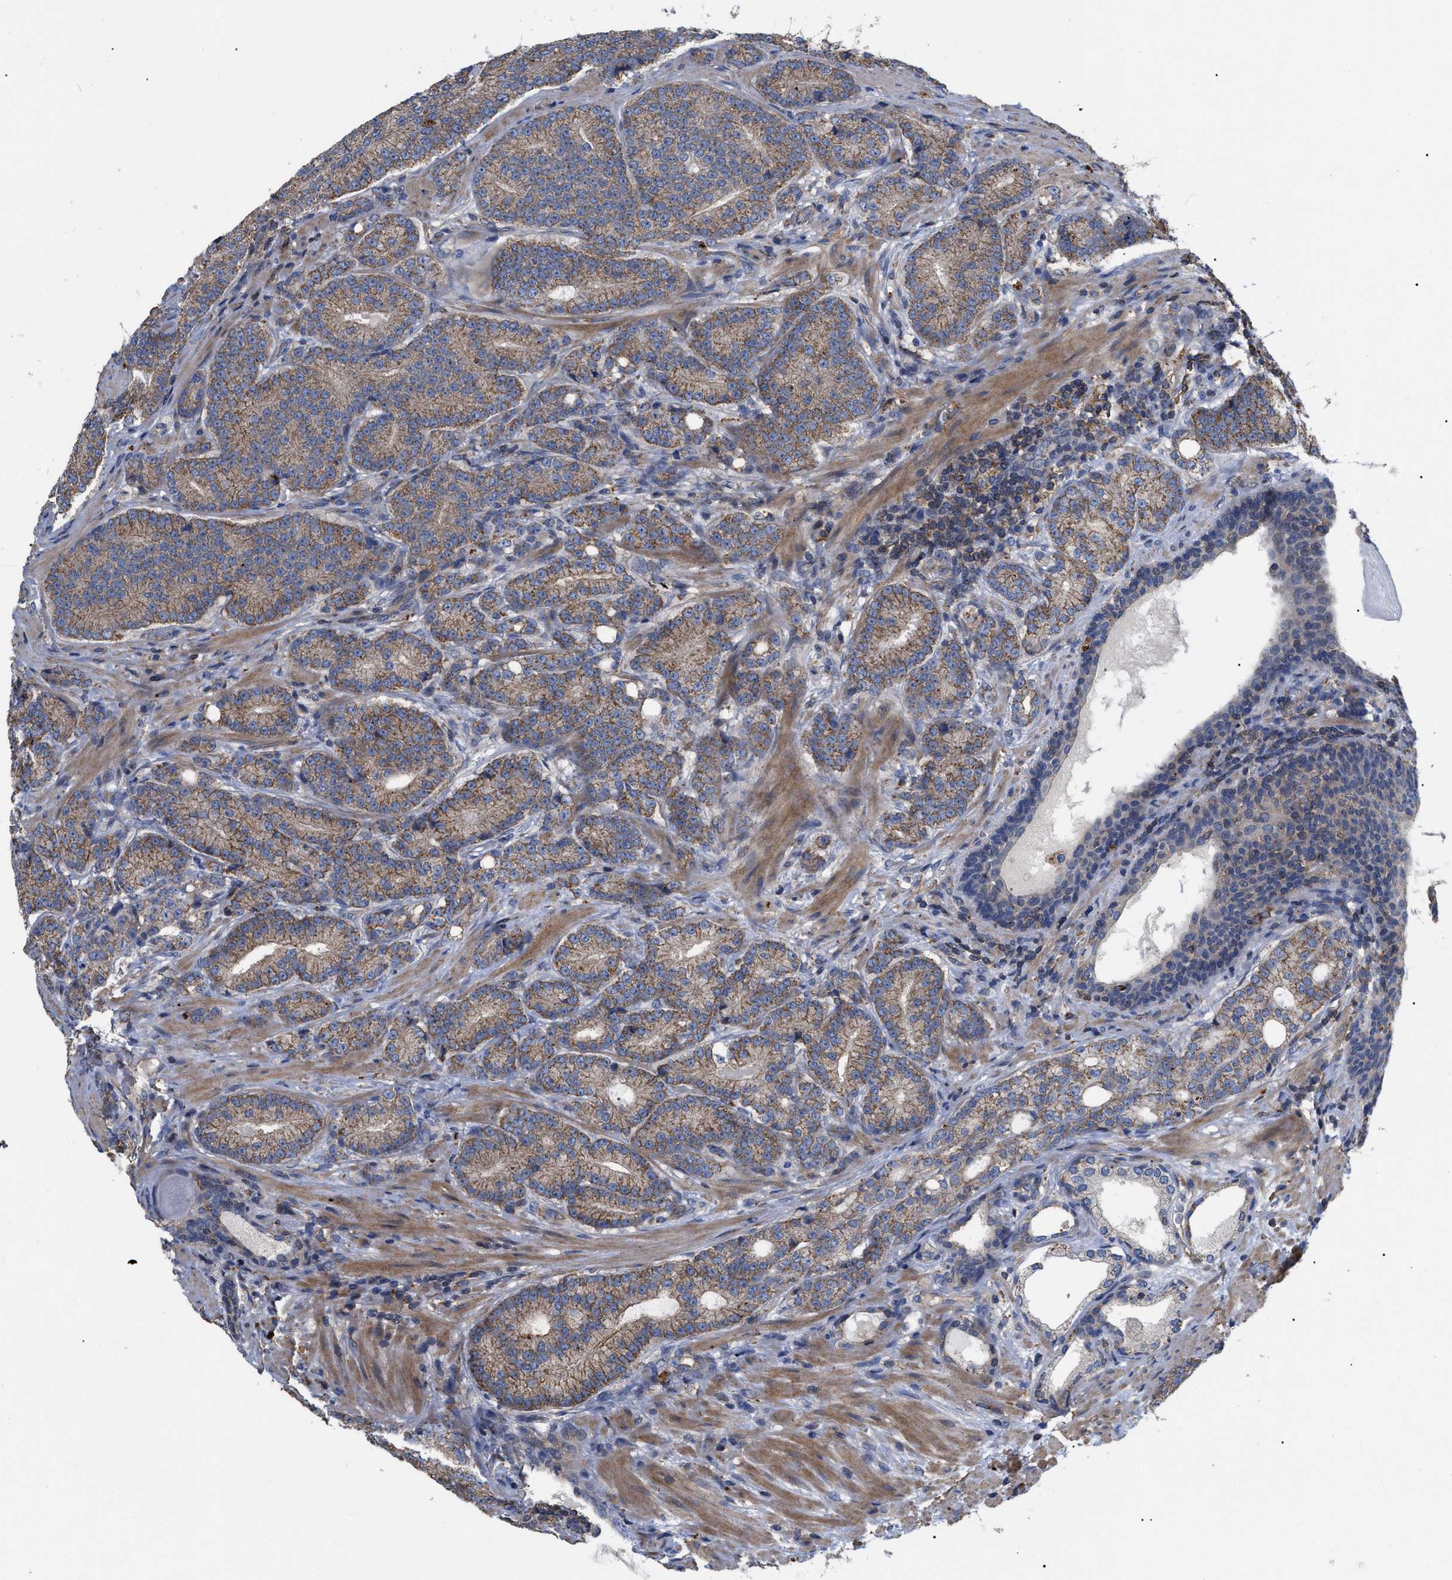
{"staining": {"intensity": "weak", "quantity": ">75%", "location": "cytoplasmic/membranous"}, "tissue": "prostate cancer", "cell_type": "Tumor cells", "image_type": "cancer", "snomed": [{"axis": "morphology", "description": "Adenocarcinoma, High grade"}, {"axis": "topography", "description": "Prostate"}], "caption": "The micrograph displays a brown stain indicating the presence of a protein in the cytoplasmic/membranous of tumor cells in prostate cancer. (DAB (3,3'-diaminobenzidine) IHC, brown staining for protein, blue staining for nuclei).", "gene": "FAM171A2", "patient": {"sex": "male", "age": 61}}